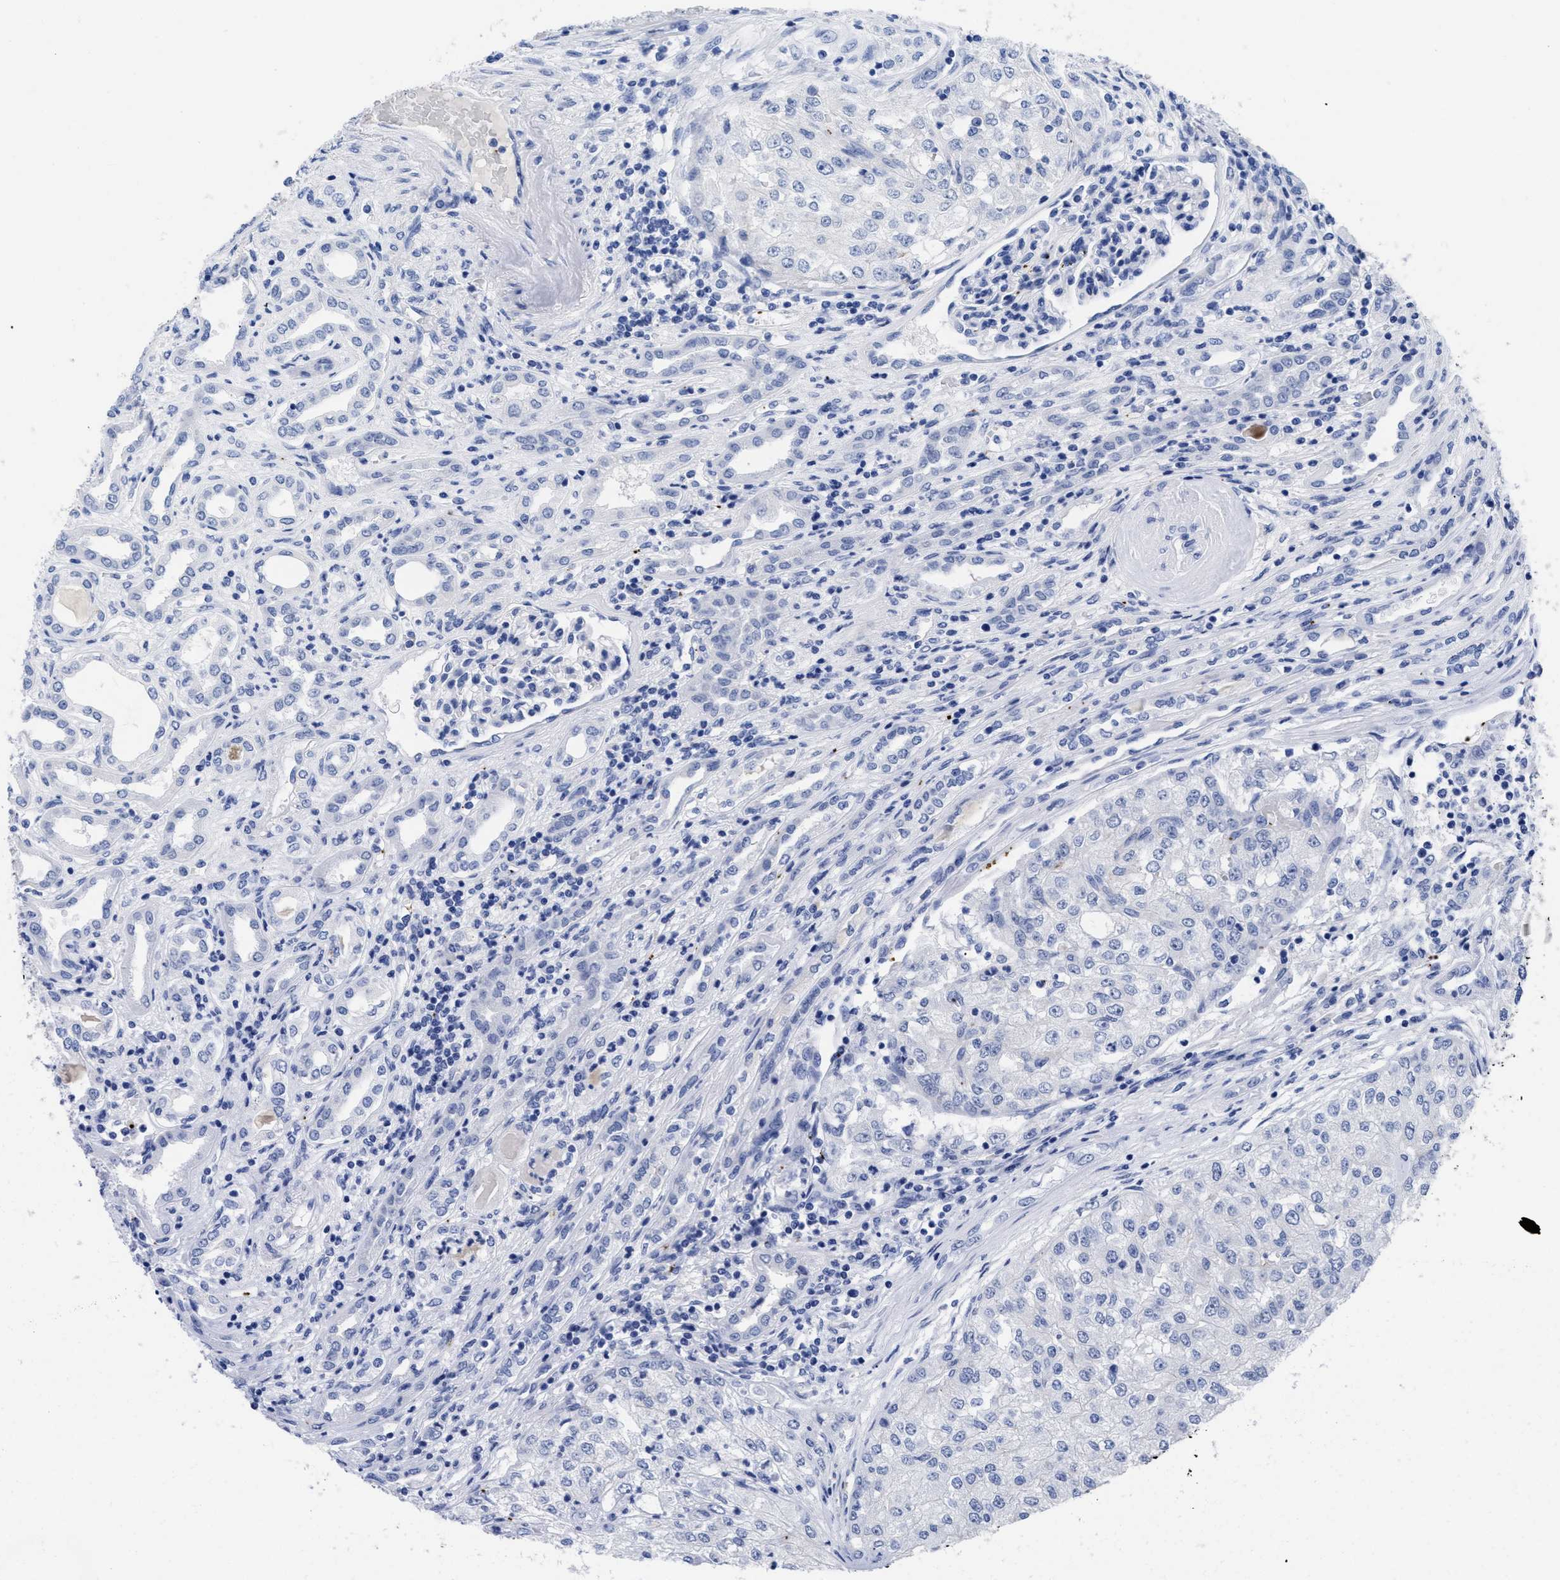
{"staining": {"intensity": "negative", "quantity": "none", "location": "none"}, "tissue": "renal cancer", "cell_type": "Tumor cells", "image_type": "cancer", "snomed": [{"axis": "morphology", "description": "Adenocarcinoma, NOS"}, {"axis": "topography", "description": "Kidney"}], "caption": "The immunohistochemistry micrograph has no significant positivity in tumor cells of renal cancer (adenocarcinoma) tissue.", "gene": "TREML1", "patient": {"sex": "female", "age": 54}}